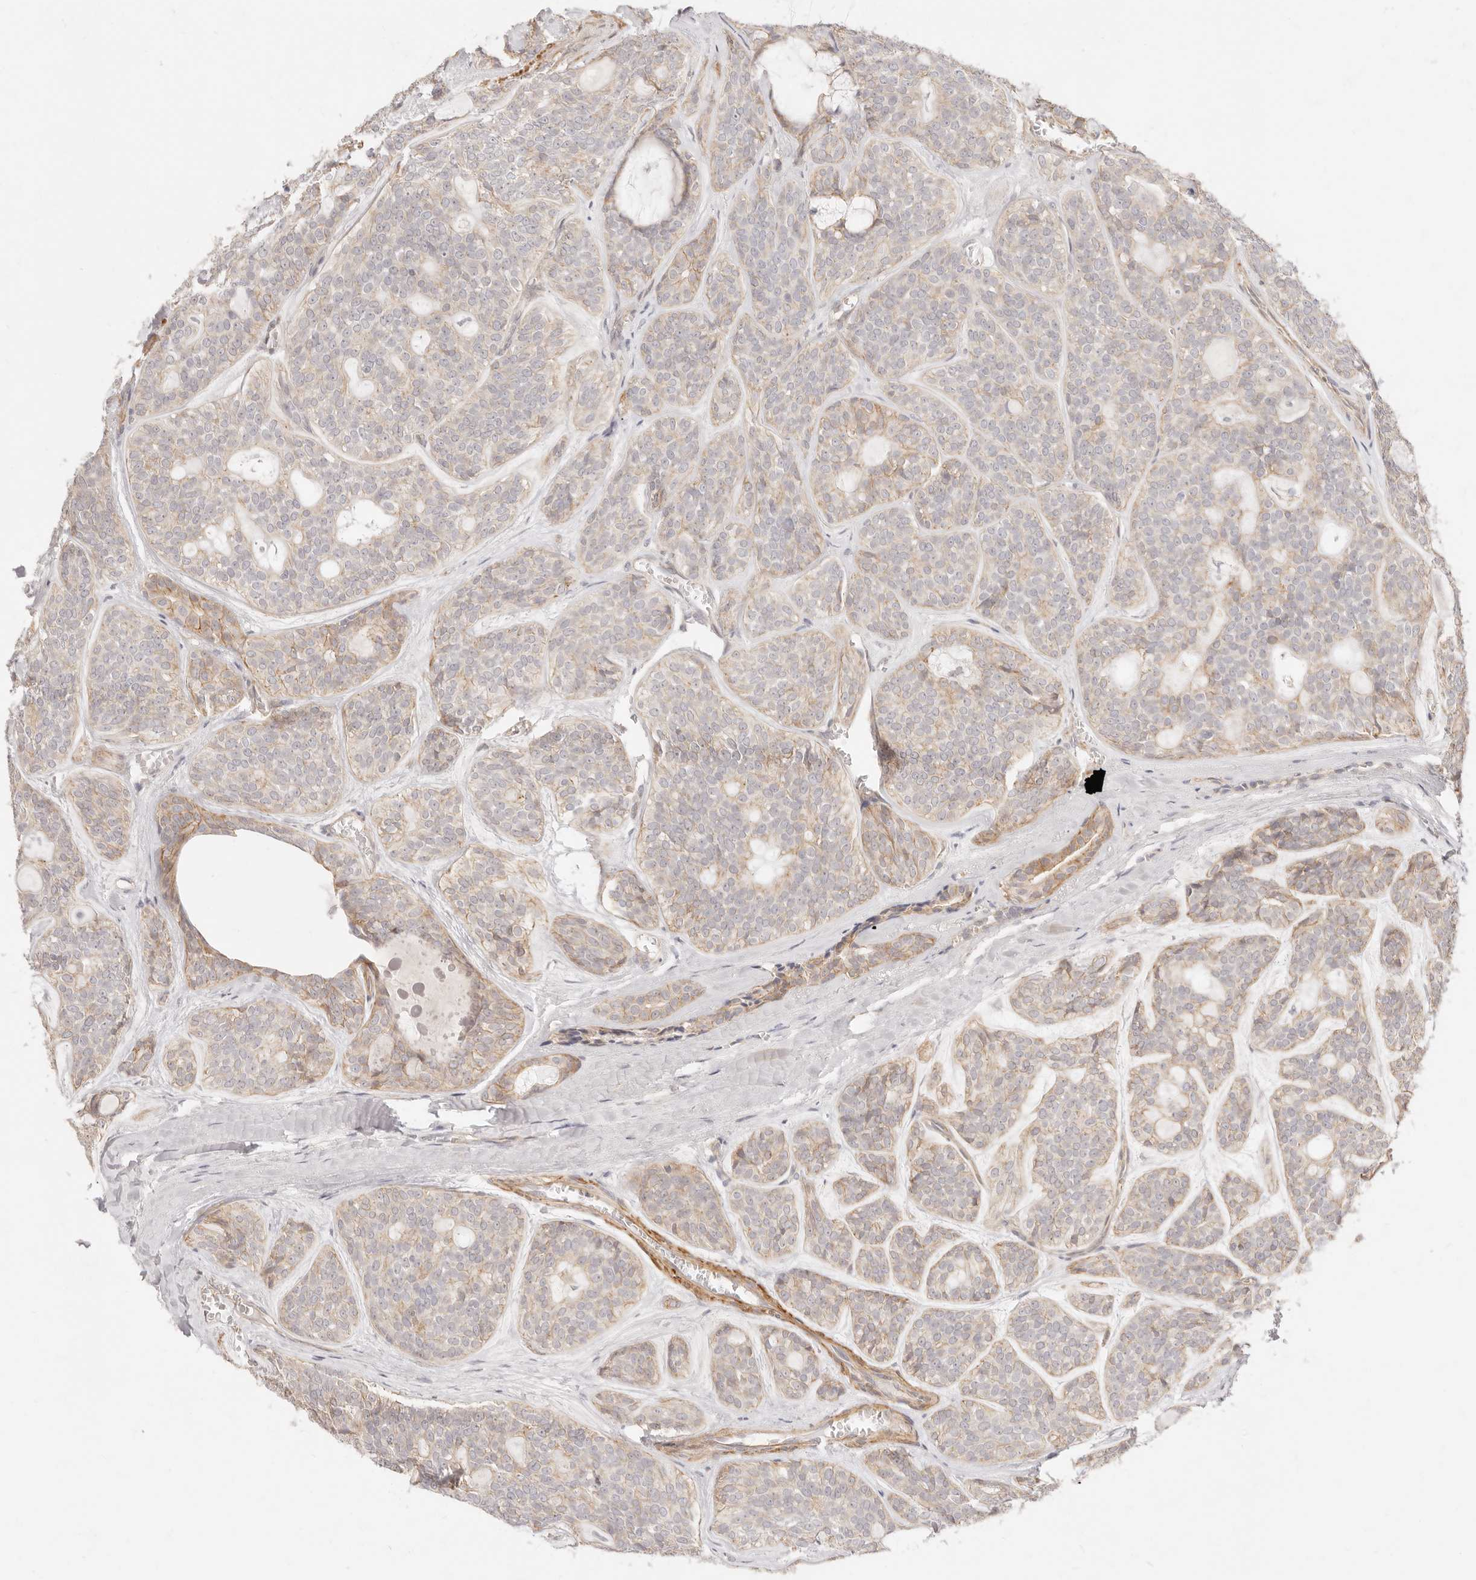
{"staining": {"intensity": "weak", "quantity": "25%-75%", "location": "cytoplasmic/membranous"}, "tissue": "head and neck cancer", "cell_type": "Tumor cells", "image_type": "cancer", "snomed": [{"axis": "morphology", "description": "Adenocarcinoma, NOS"}, {"axis": "topography", "description": "Head-Neck"}], "caption": "High-power microscopy captured an immunohistochemistry photomicrograph of head and neck adenocarcinoma, revealing weak cytoplasmic/membranous staining in about 25%-75% of tumor cells.", "gene": "UBXN10", "patient": {"sex": "male", "age": 66}}